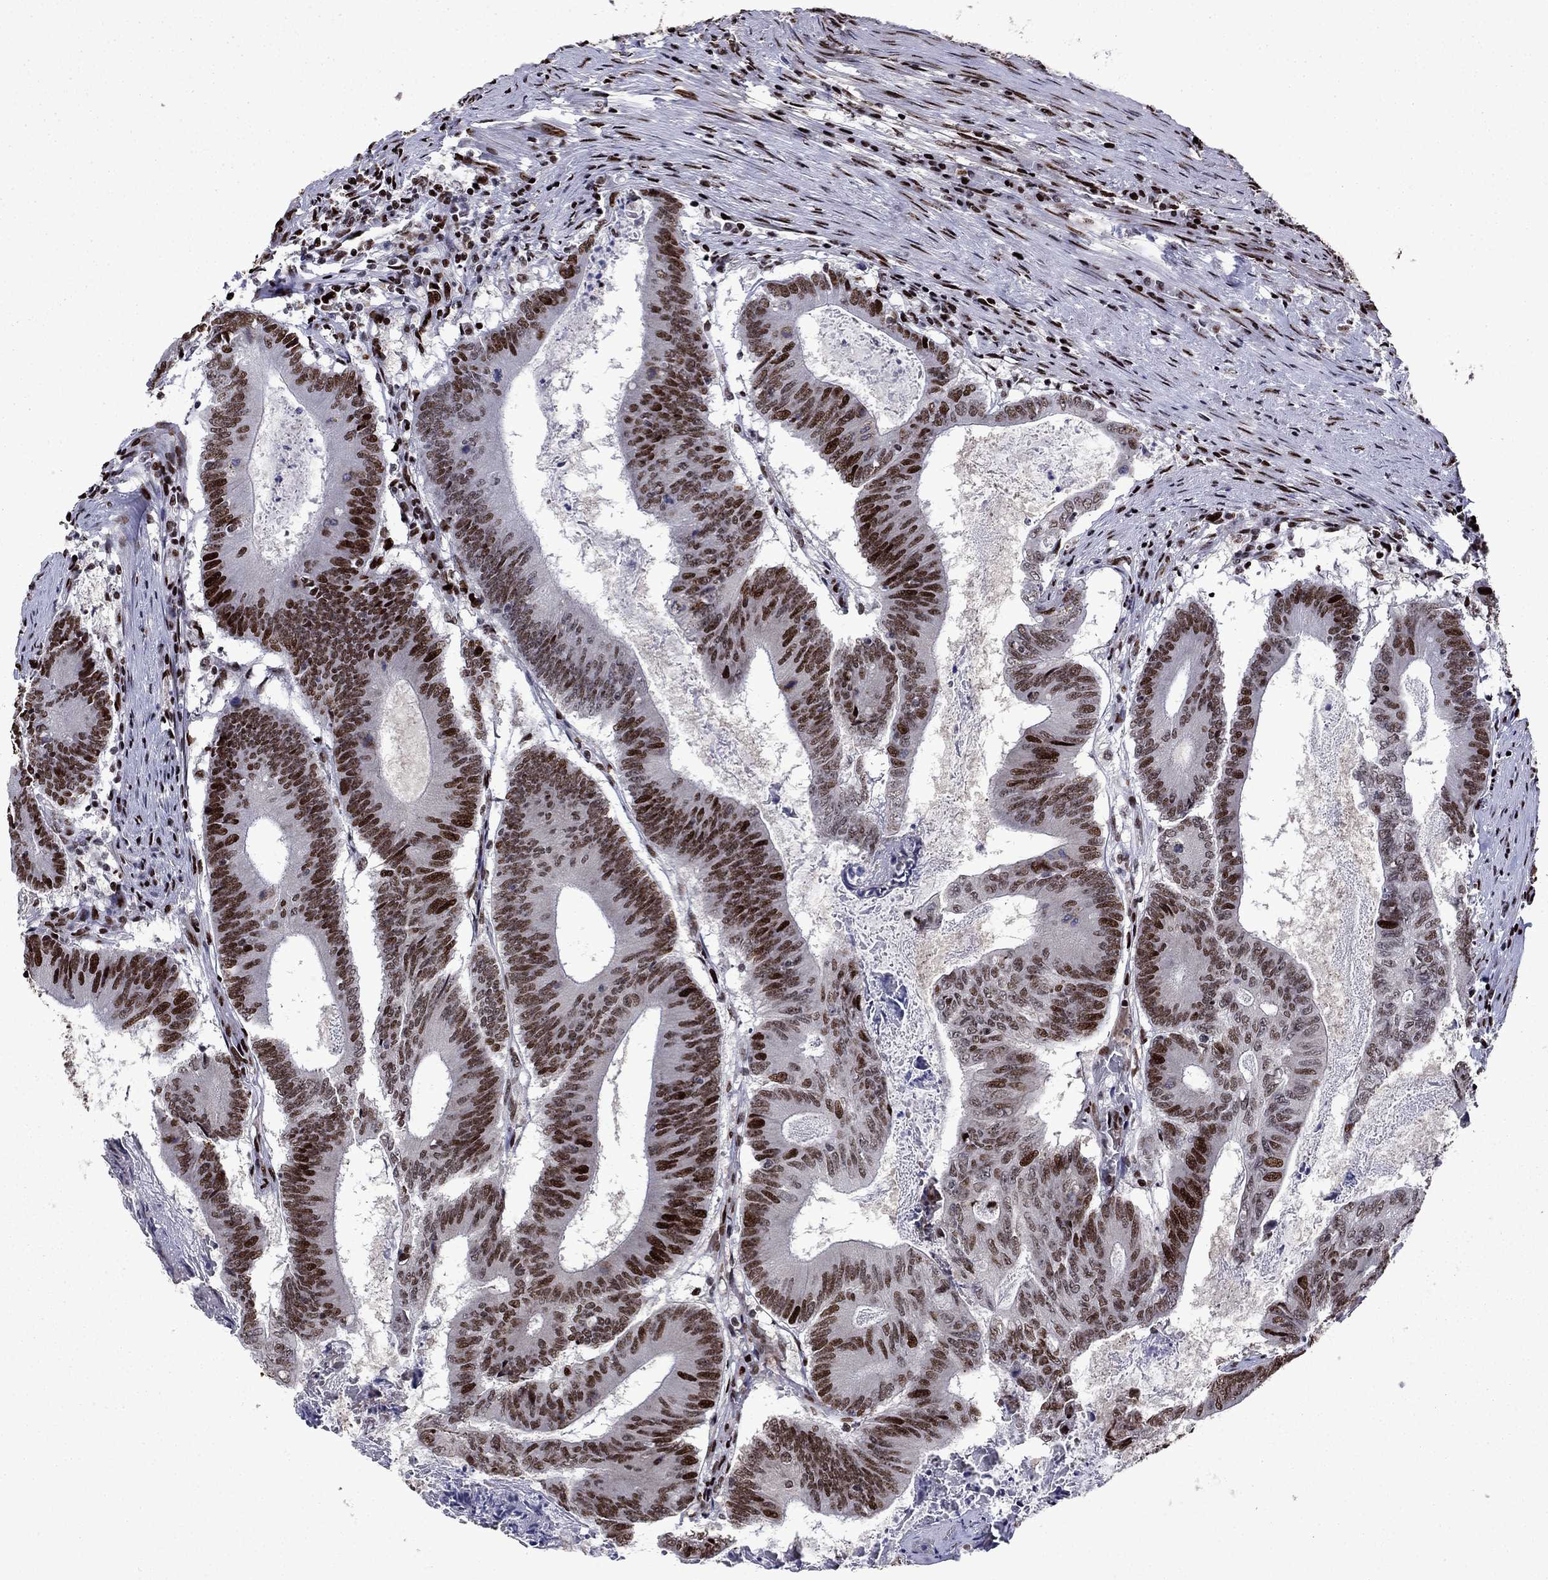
{"staining": {"intensity": "moderate", "quantity": ">75%", "location": "nuclear"}, "tissue": "colorectal cancer", "cell_type": "Tumor cells", "image_type": "cancer", "snomed": [{"axis": "morphology", "description": "Adenocarcinoma, NOS"}, {"axis": "topography", "description": "Colon"}], "caption": "High-magnification brightfield microscopy of colorectal cancer (adenocarcinoma) stained with DAB (3,3'-diaminobenzidine) (brown) and counterstained with hematoxylin (blue). tumor cells exhibit moderate nuclear positivity is appreciated in approximately>75% of cells.", "gene": "LIMK1", "patient": {"sex": "female", "age": 70}}